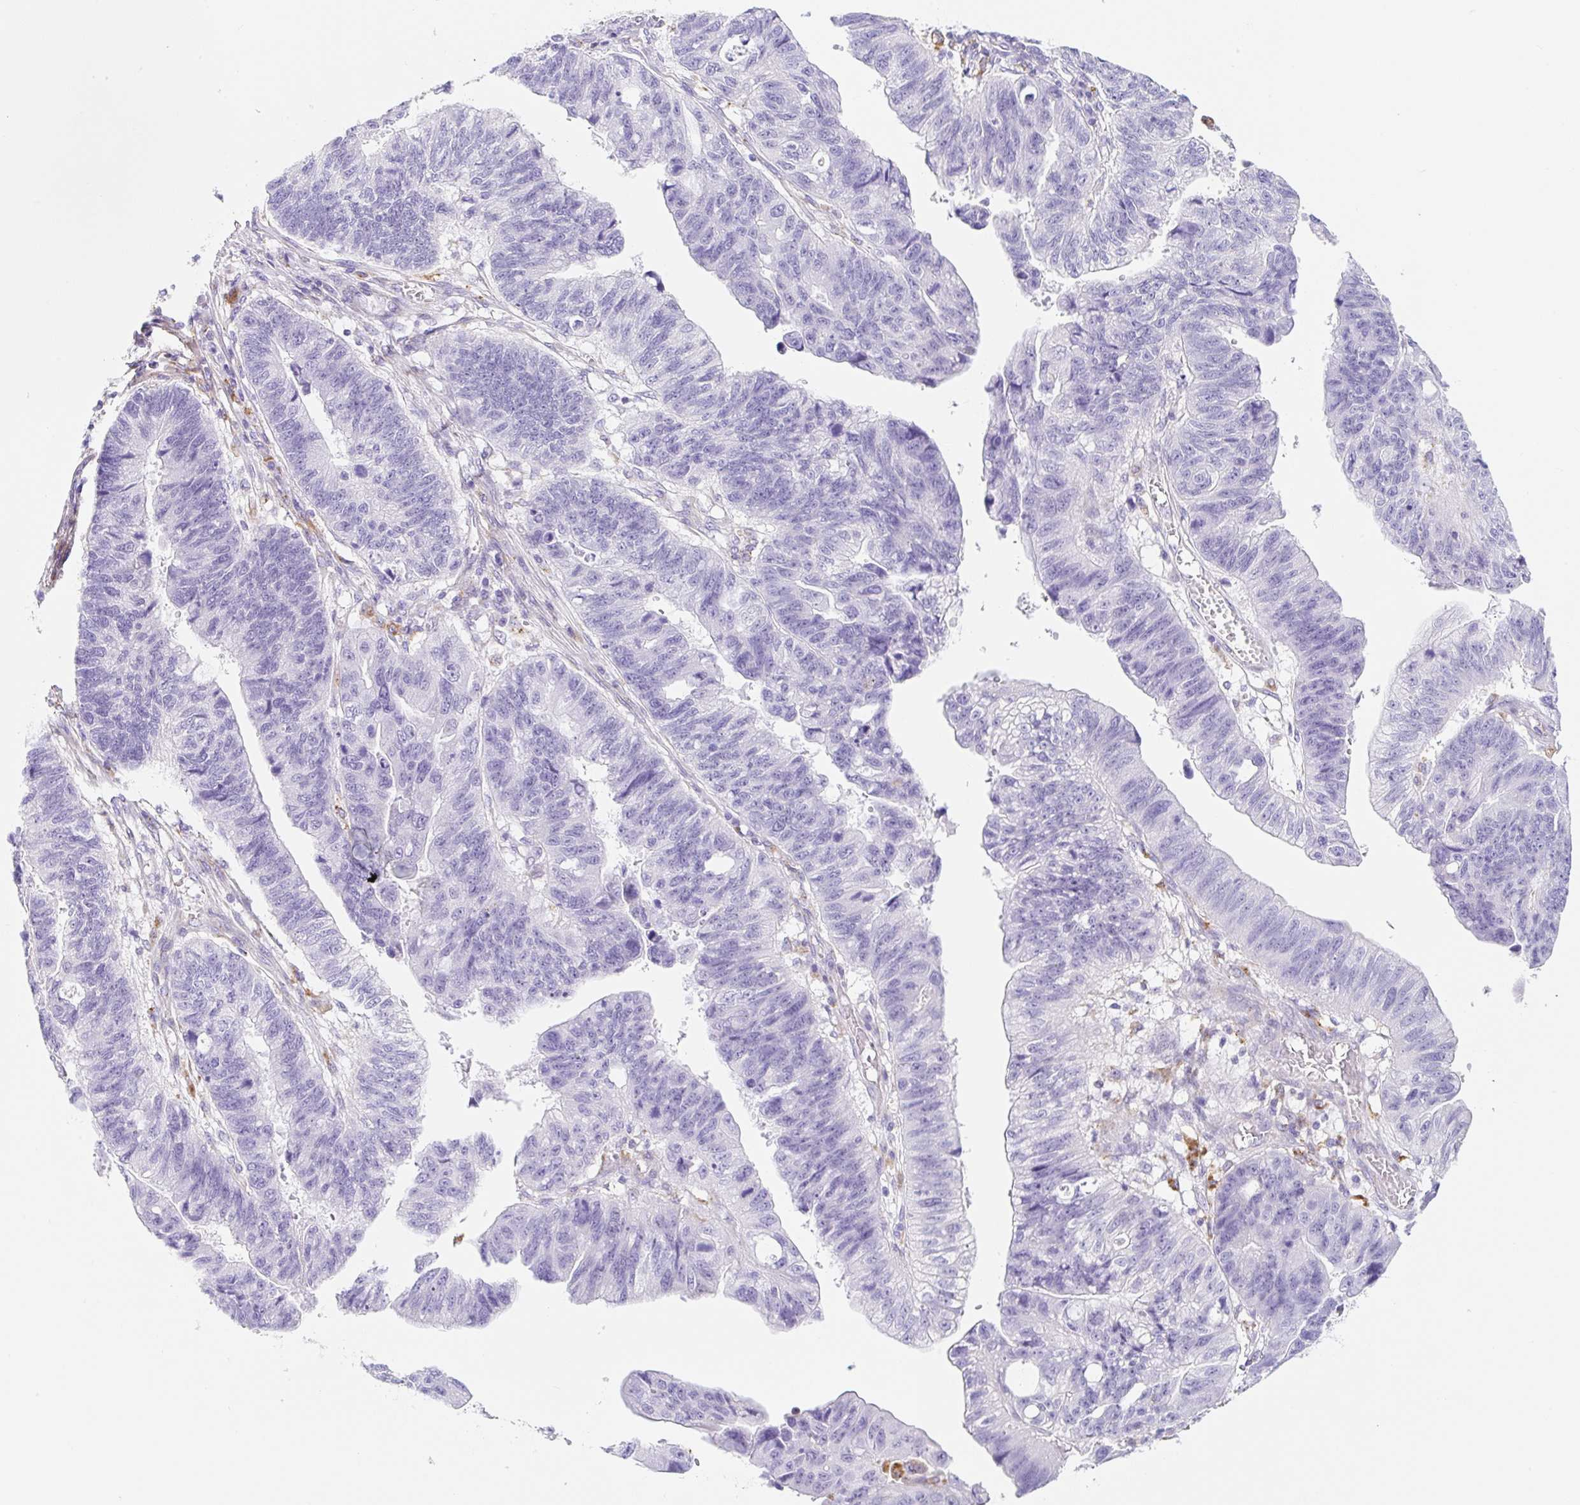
{"staining": {"intensity": "negative", "quantity": "none", "location": "none"}, "tissue": "stomach cancer", "cell_type": "Tumor cells", "image_type": "cancer", "snomed": [{"axis": "morphology", "description": "Adenocarcinoma, NOS"}, {"axis": "topography", "description": "Stomach"}], "caption": "Micrograph shows no protein positivity in tumor cells of stomach cancer (adenocarcinoma) tissue. (DAB (3,3'-diaminobenzidine) immunohistochemistry (IHC) with hematoxylin counter stain).", "gene": "DKK4", "patient": {"sex": "male", "age": 59}}